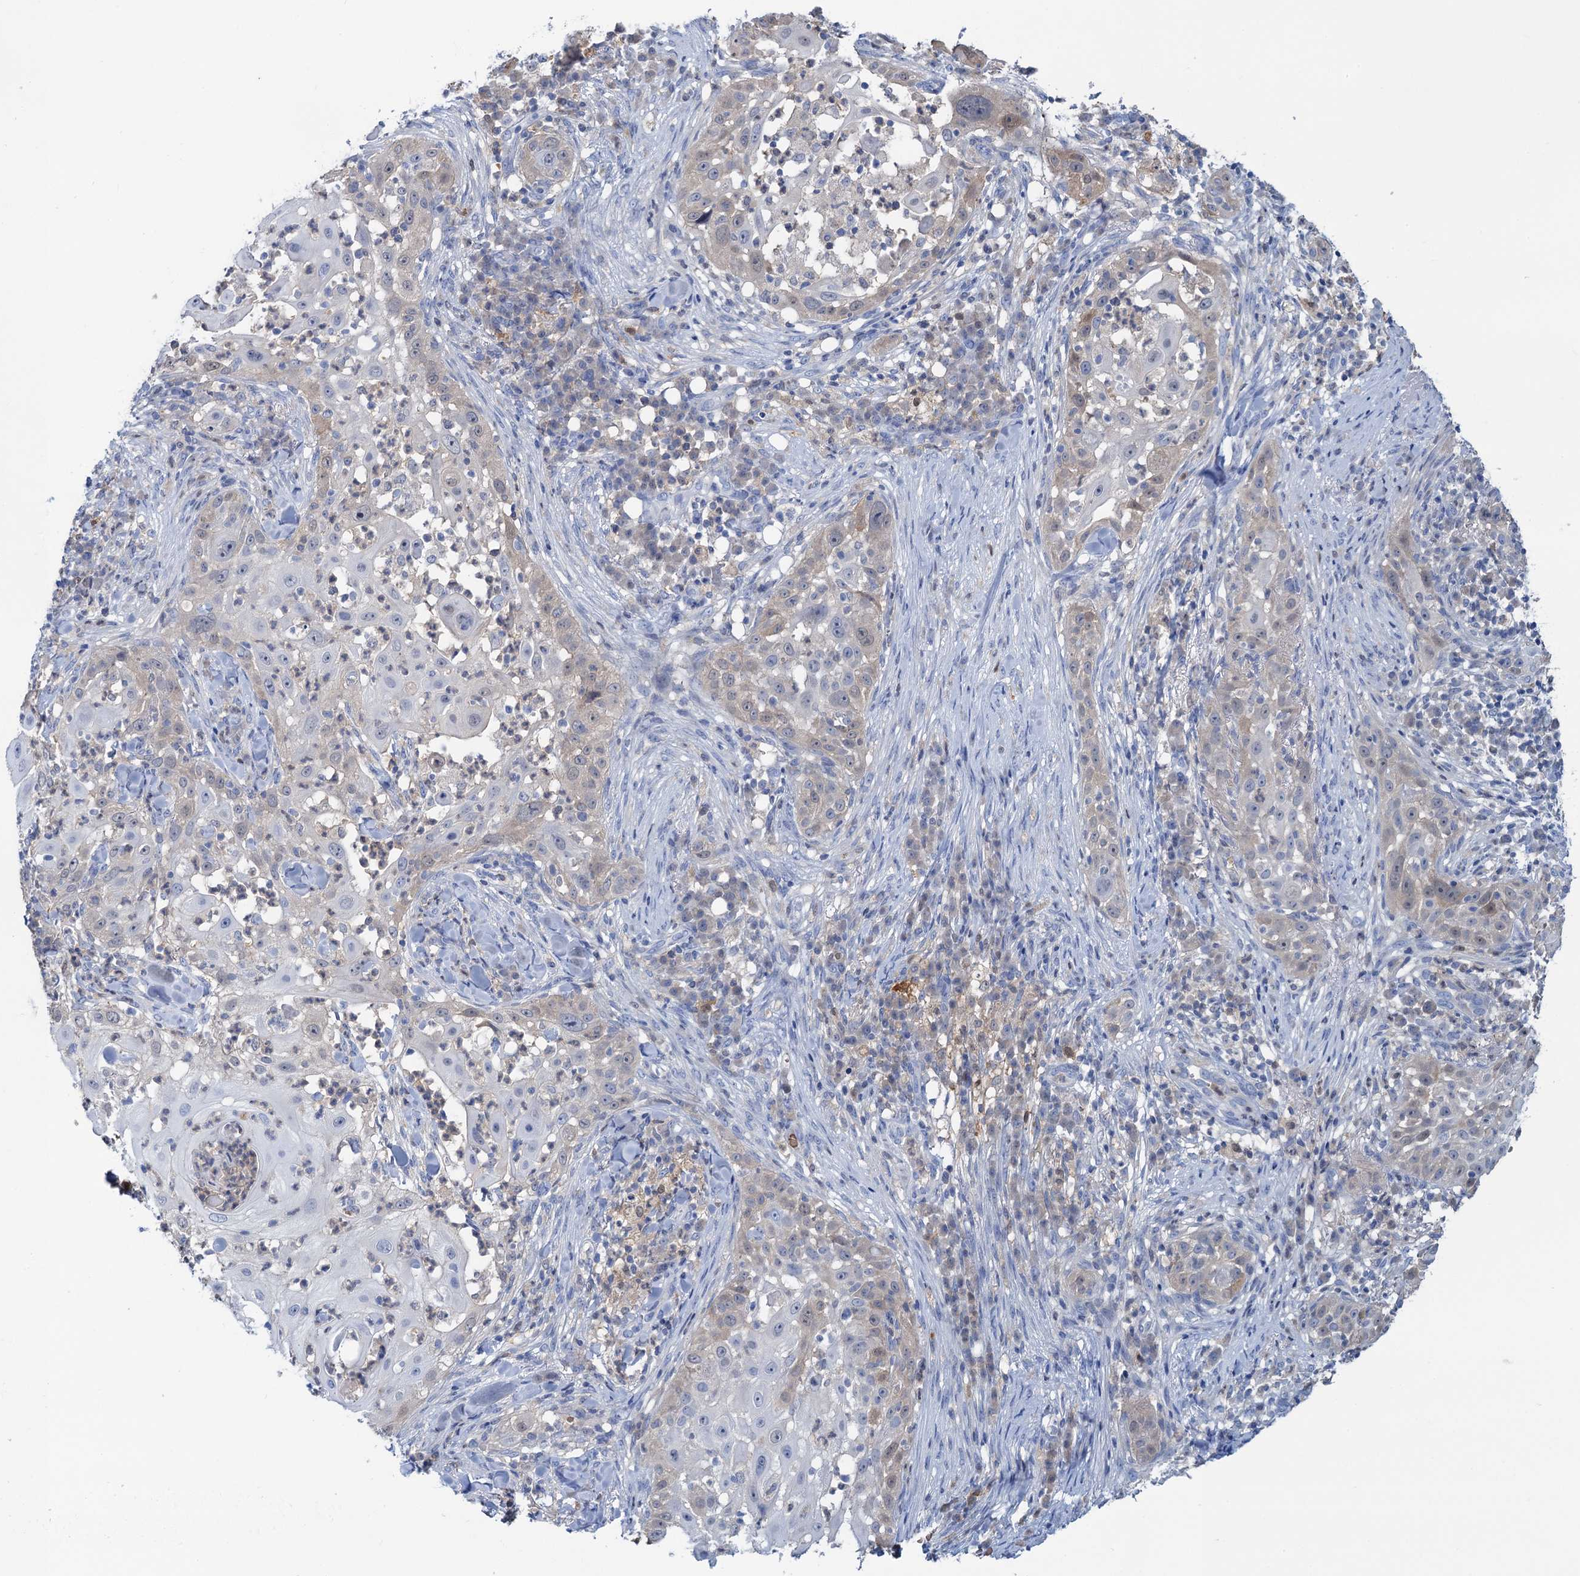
{"staining": {"intensity": "weak", "quantity": "<25%", "location": "cytoplasmic/membranous"}, "tissue": "skin cancer", "cell_type": "Tumor cells", "image_type": "cancer", "snomed": [{"axis": "morphology", "description": "Squamous cell carcinoma, NOS"}, {"axis": "topography", "description": "Skin"}], "caption": "Tumor cells are negative for protein expression in human skin squamous cell carcinoma. (DAB (3,3'-diaminobenzidine) immunohistochemistry (IHC) with hematoxylin counter stain).", "gene": "FAH", "patient": {"sex": "female", "age": 44}}